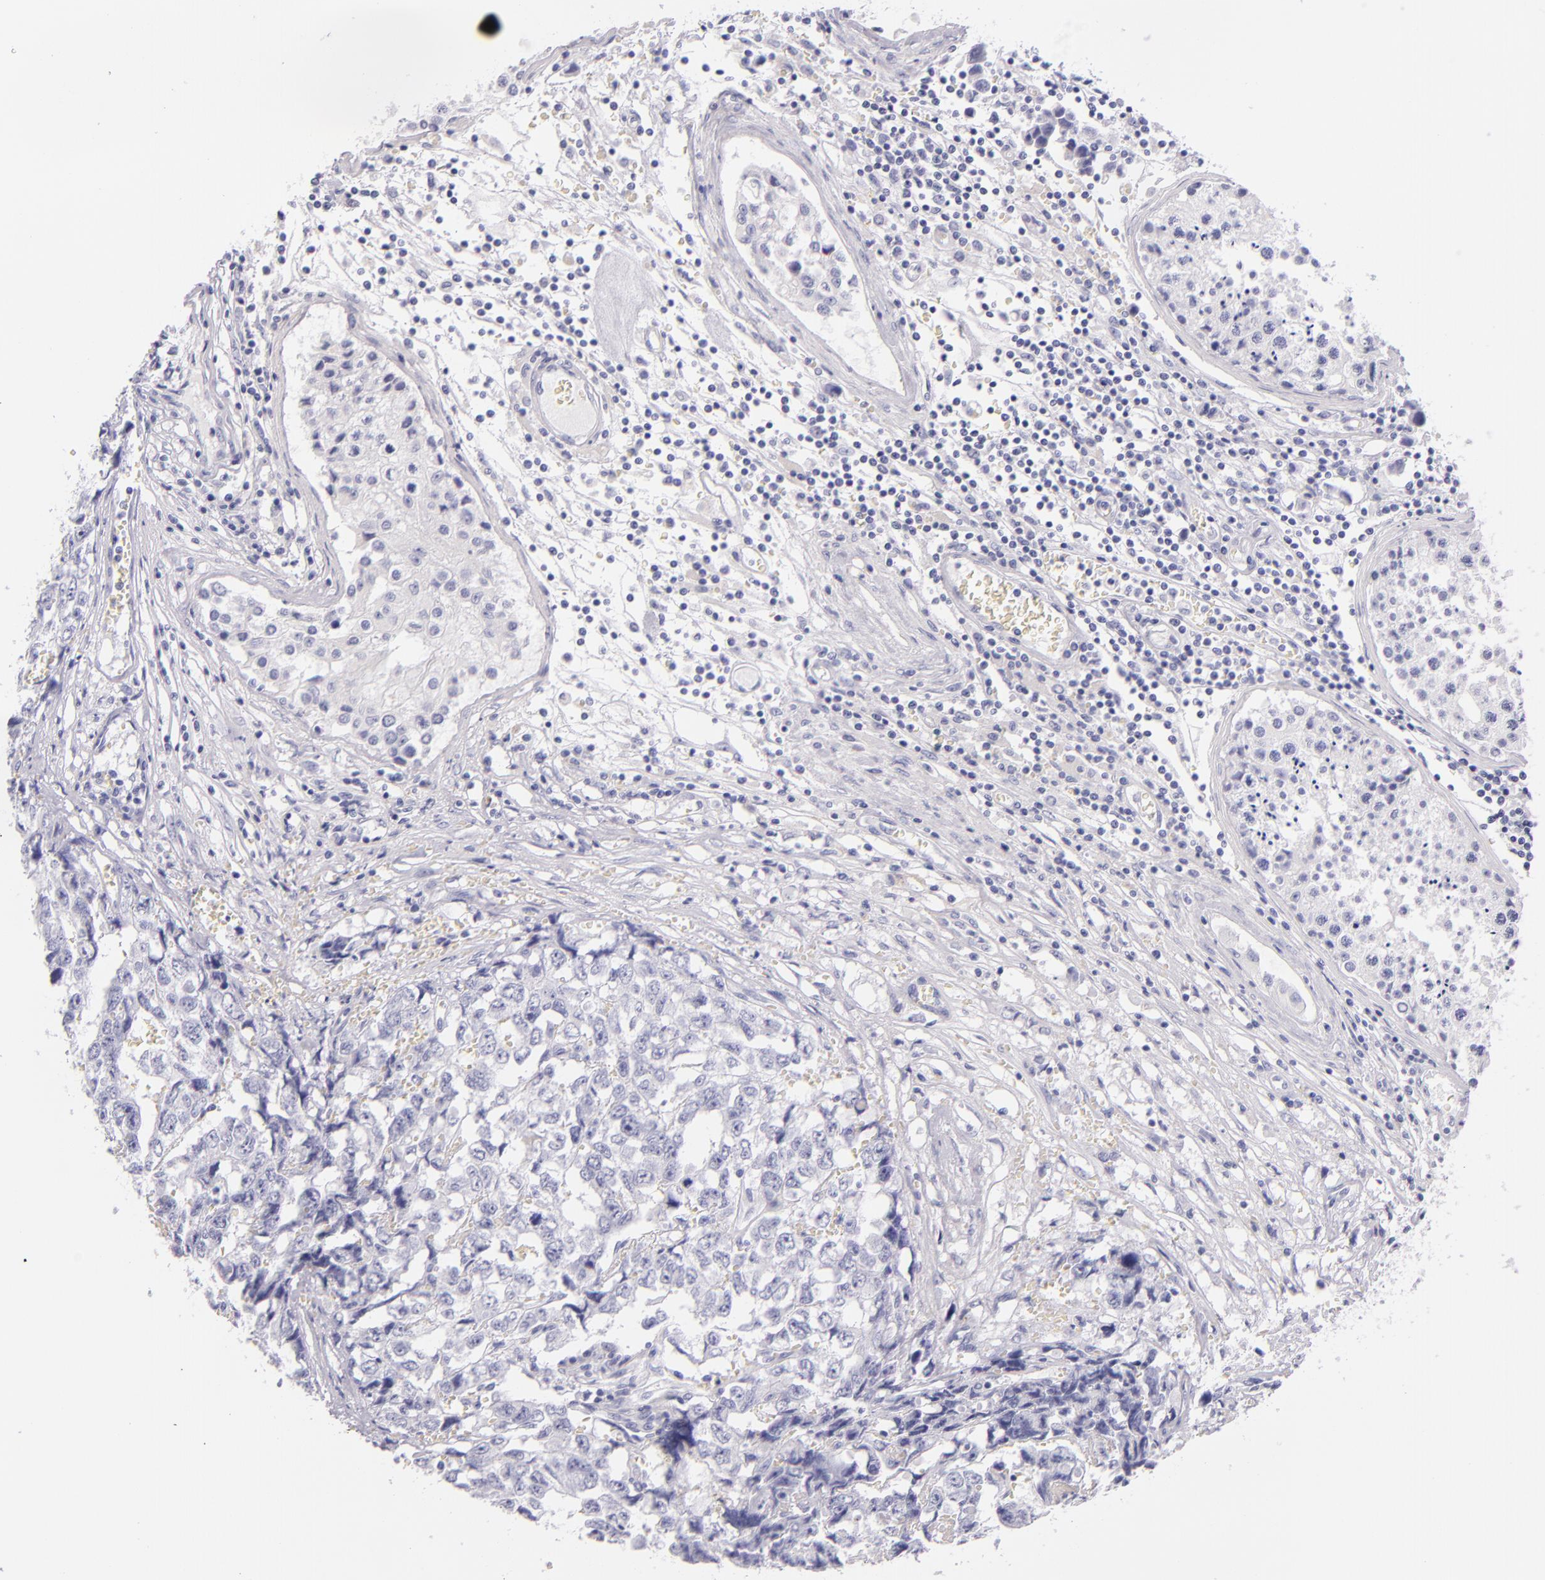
{"staining": {"intensity": "negative", "quantity": "none", "location": "none"}, "tissue": "testis cancer", "cell_type": "Tumor cells", "image_type": "cancer", "snomed": [{"axis": "morphology", "description": "Carcinoma, Embryonal, NOS"}, {"axis": "topography", "description": "Testis"}], "caption": "An image of testis cancer stained for a protein reveals no brown staining in tumor cells. Brightfield microscopy of IHC stained with DAB (3,3'-diaminobenzidine) (brown) and hematoxylin (blue), captured at high magnification.", "gene": "INA", "patient": {"sex": "male", "age": 31}}